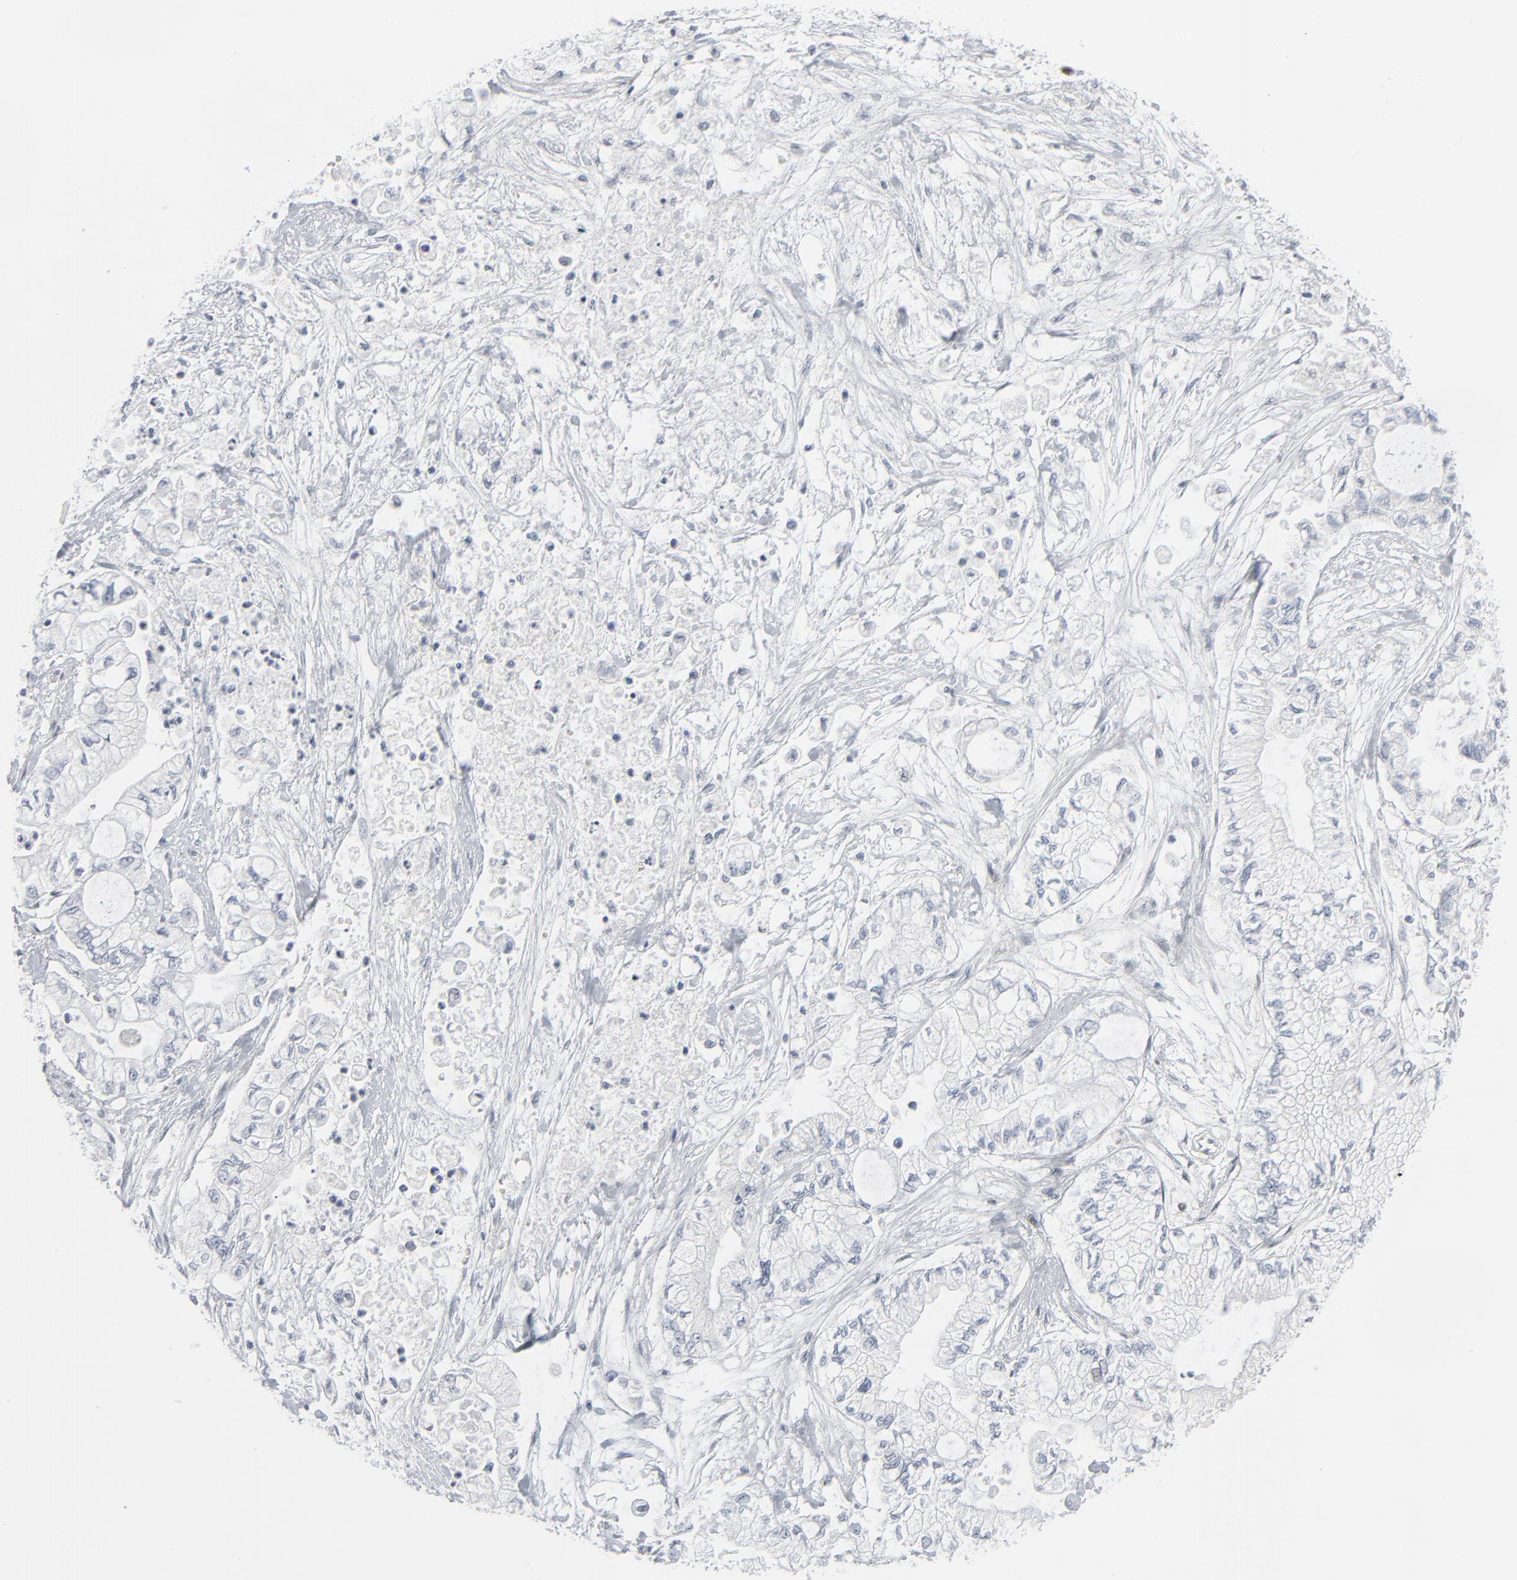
{"staining": {"intensity": "negative", "quantity": "none", "location": "none"}, "tissue": "pancreatic cancer", "cell_type": "Tumor cells", "image_type": "cancer", "snomed": [{"axis": "morphology", "description": "Adenocarcinoma, NOS"}, {"axis": "topography", "description": "Pancreas"}], "caption": "Immunohistochemical staining of pancreatic cancer displays no significant staining in tumor cells.", "gene": "MITF", "patient": {"sex": "male", "age": 79}}